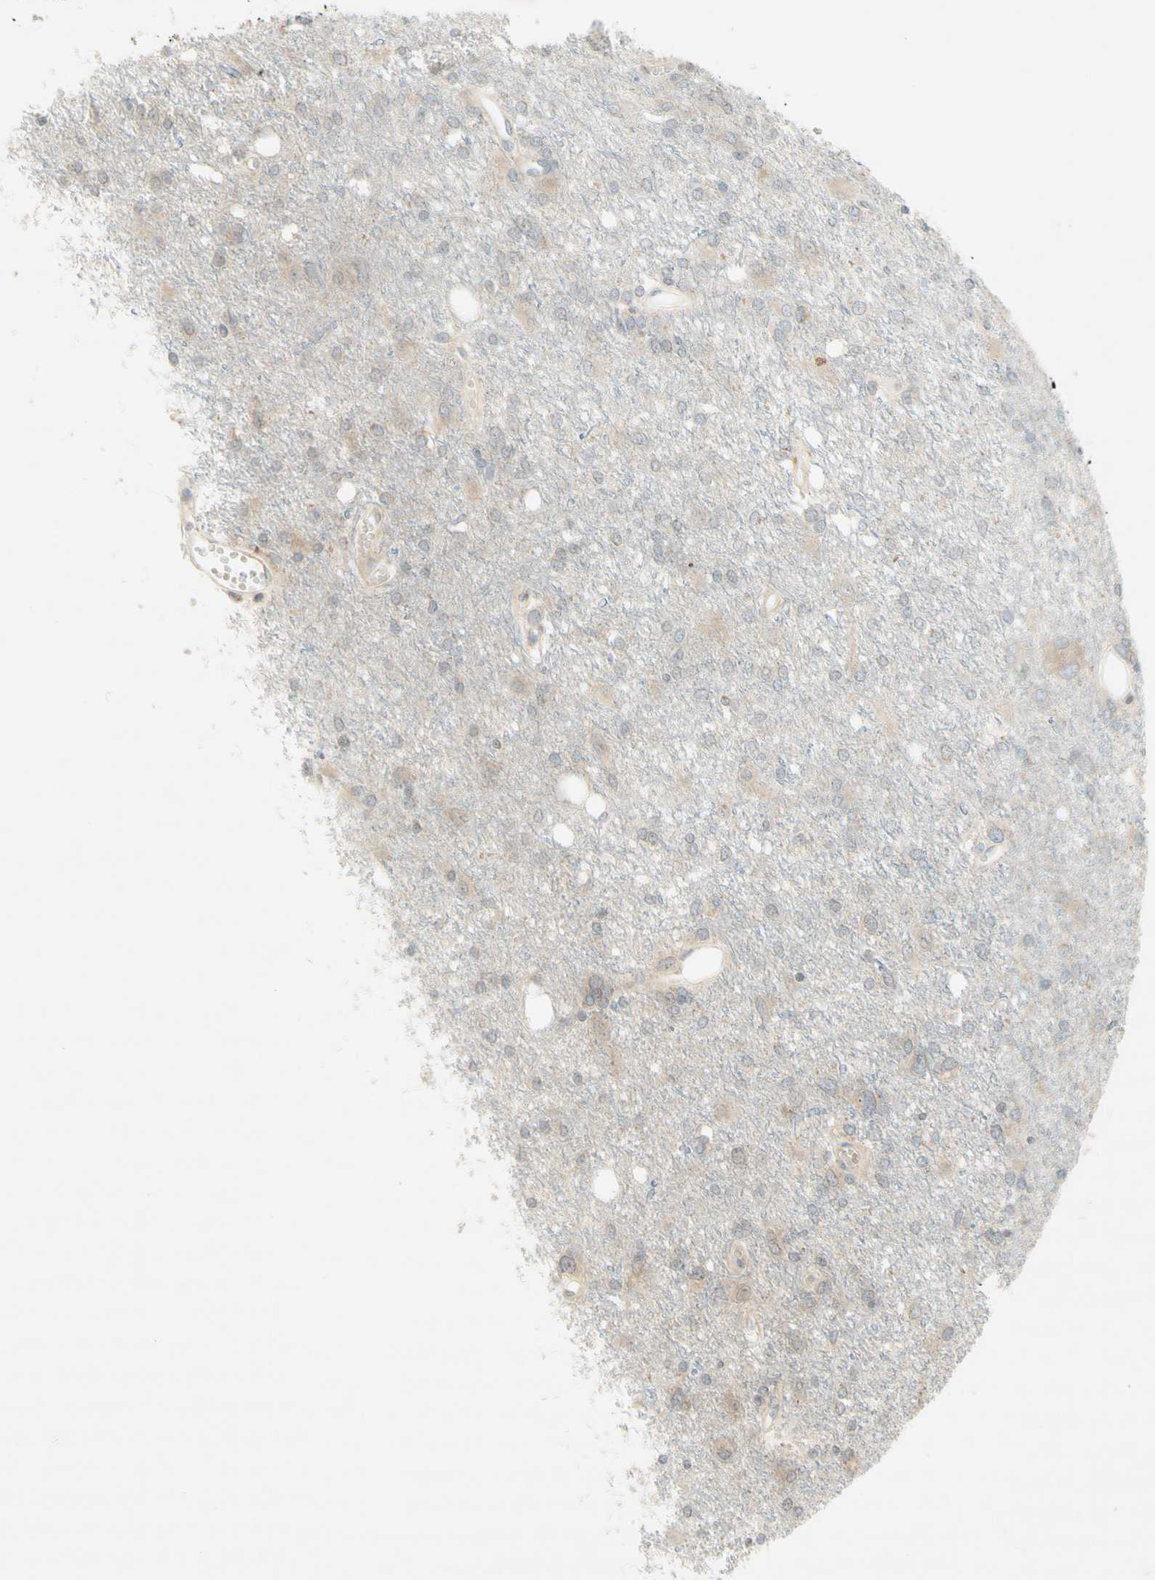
{"staining": {"intensity": "weak", "quantity": "<25%", "location": "cytoplasmic/membranous"}, "tissue": "glioma", "cell_type": "Tumor cells", "image_type": "cancer", "snomed": [{"axis": "morphology", "description": "Glioma, malignant, High grade"}, {"axis": "topography", "description": "Brain"}], "caption": "This photomicrograph is of malignant high-grade glioma stained with immunohistochemistry (IHC) to label a protein in brown with the nuclei are counter-stained blue. There is no expression in tumor cells.", "gene": "ETF1", "patient": {"sex": "female", "age": 59}}